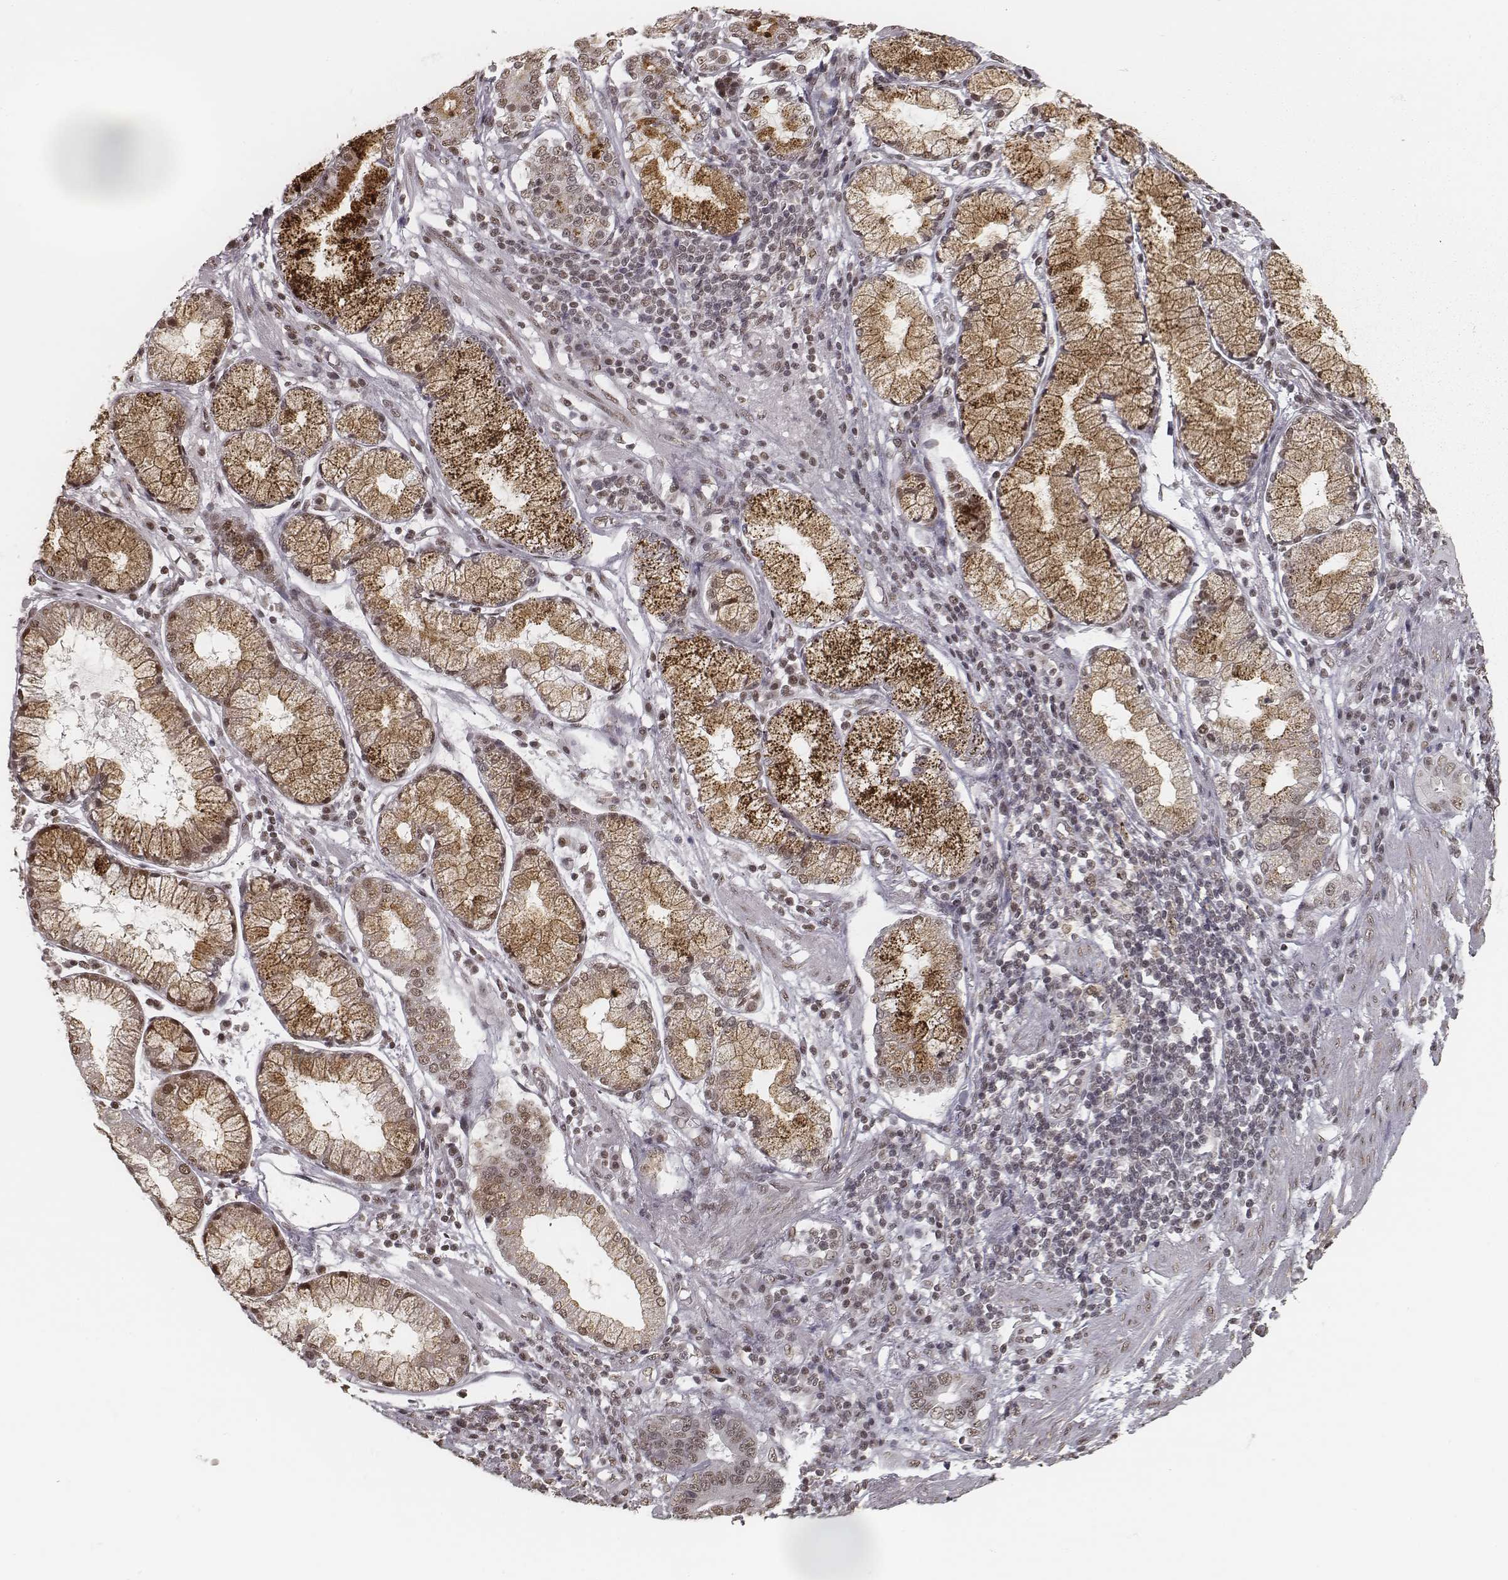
{"staining": {"intensity": "weak", "quantity": "25%-75%", "location": "nuclear"}, "tissue": "stomach cancer", "cell_type": "Tumor cells", "image_type": "cancer", "snomed": [{"axis": "morphology", "description": "Adenocarcinoma, NOS"}, {"axis": "topography", "description": "Stomach"}], "caption": "There is low levels of weak nuclear staining in tumor cells of stomach cancer, as demonstrated by immunohistochemical staining (brown color).", "gene": "HMGA2", "patient": {"sex": "male", "age": 84}}